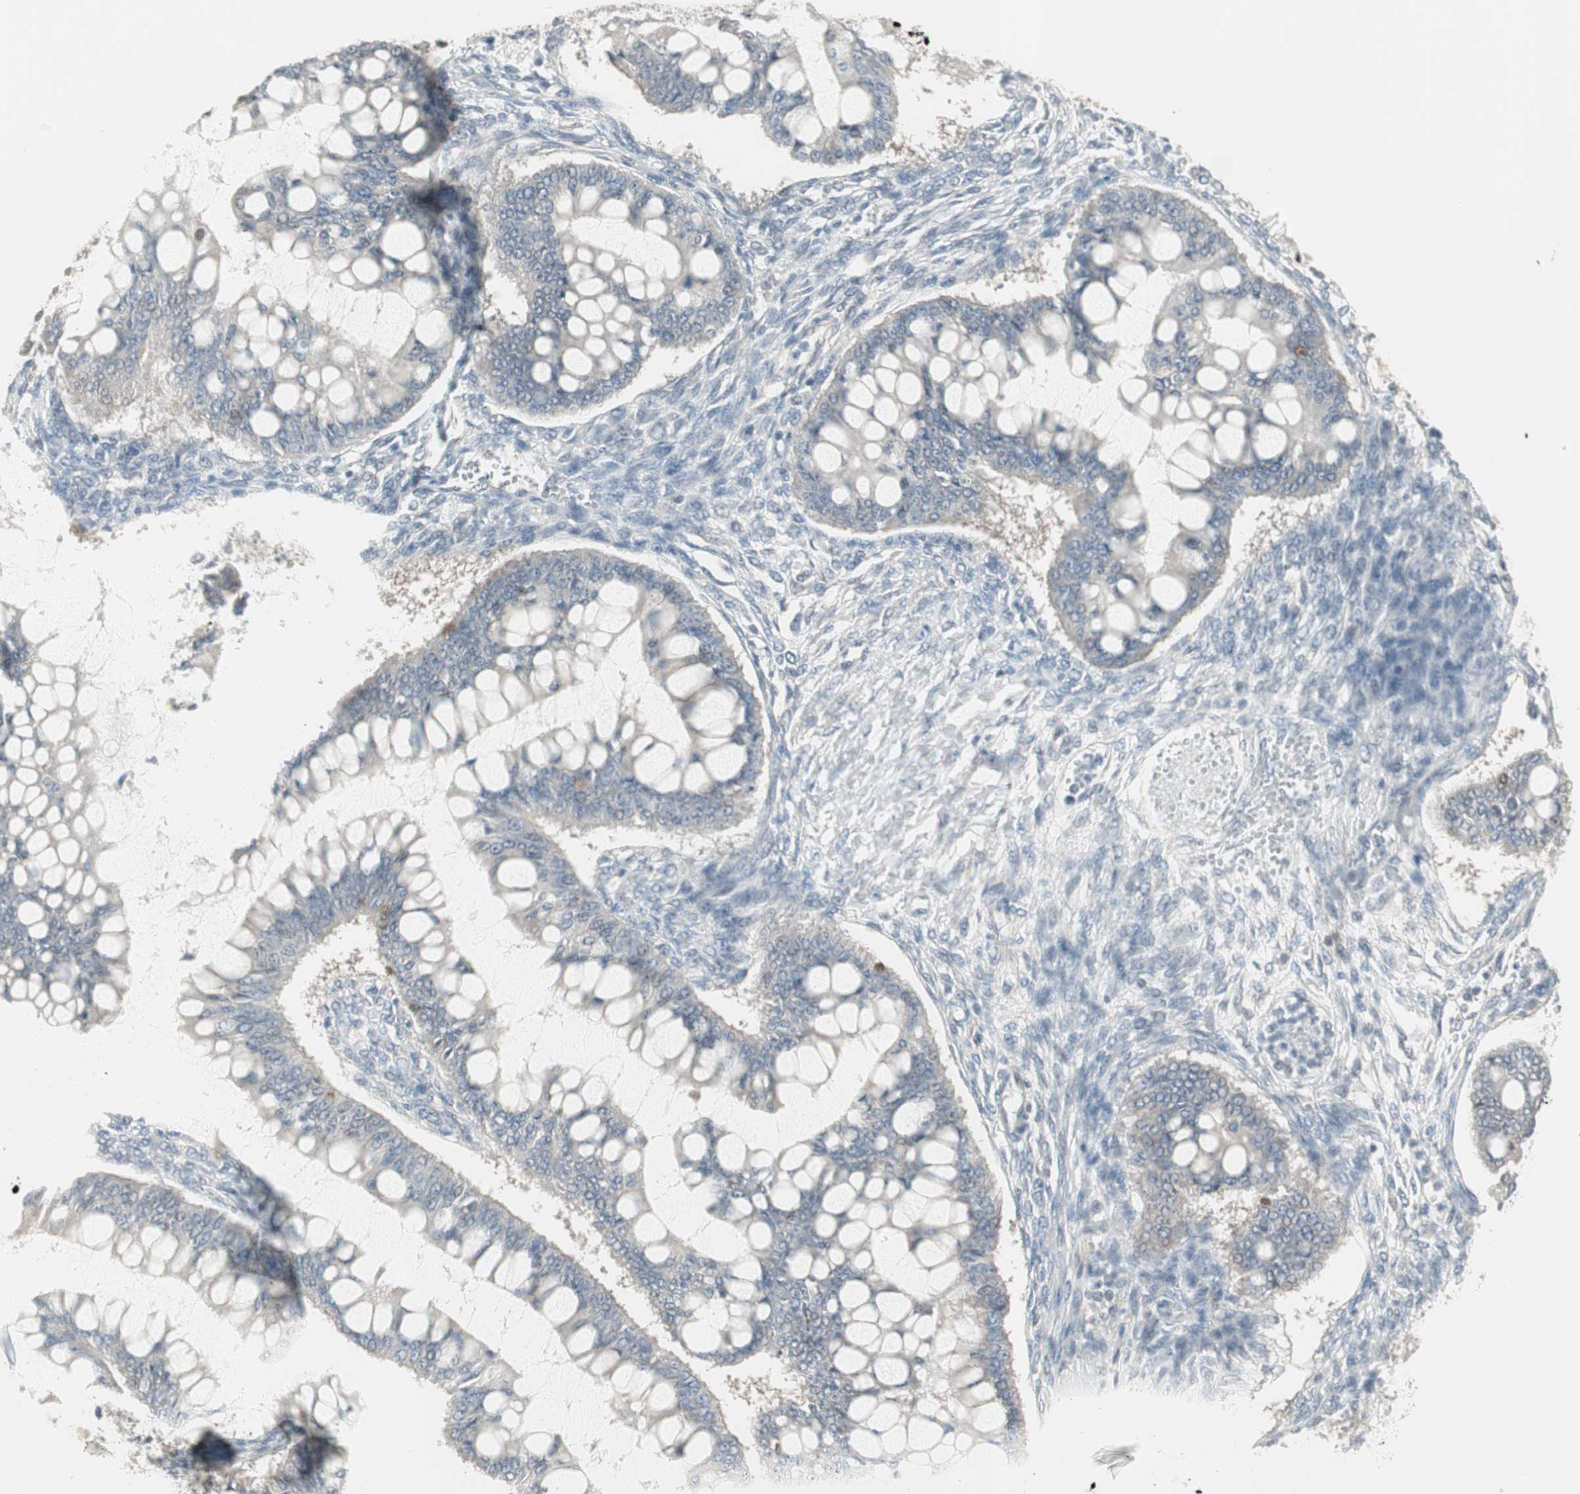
{"staining": {"intensity": "weak", "quantity": "25%-75%", "location": "cytoplasmic/membranous"}, "tissue": "ovarian cancer", "cell_type": "Tumor cells", "image_type": "cancer", "snomed": [{"axis": "morphology", "description": "Cystadenocarcinoma, mucinous, NOS"}, {"axis": "topography", "description": "Ovary"}], "caption": "IHC of human ovarian cancer (mucinous cystadenocarcinoma) demonstrates low levels of weak cytoplasmic/membranous positivity in approximately 25%-75% of tumor cells.", "gene": "PDZK1", "patient": {"sex": "female", "age": 73}}